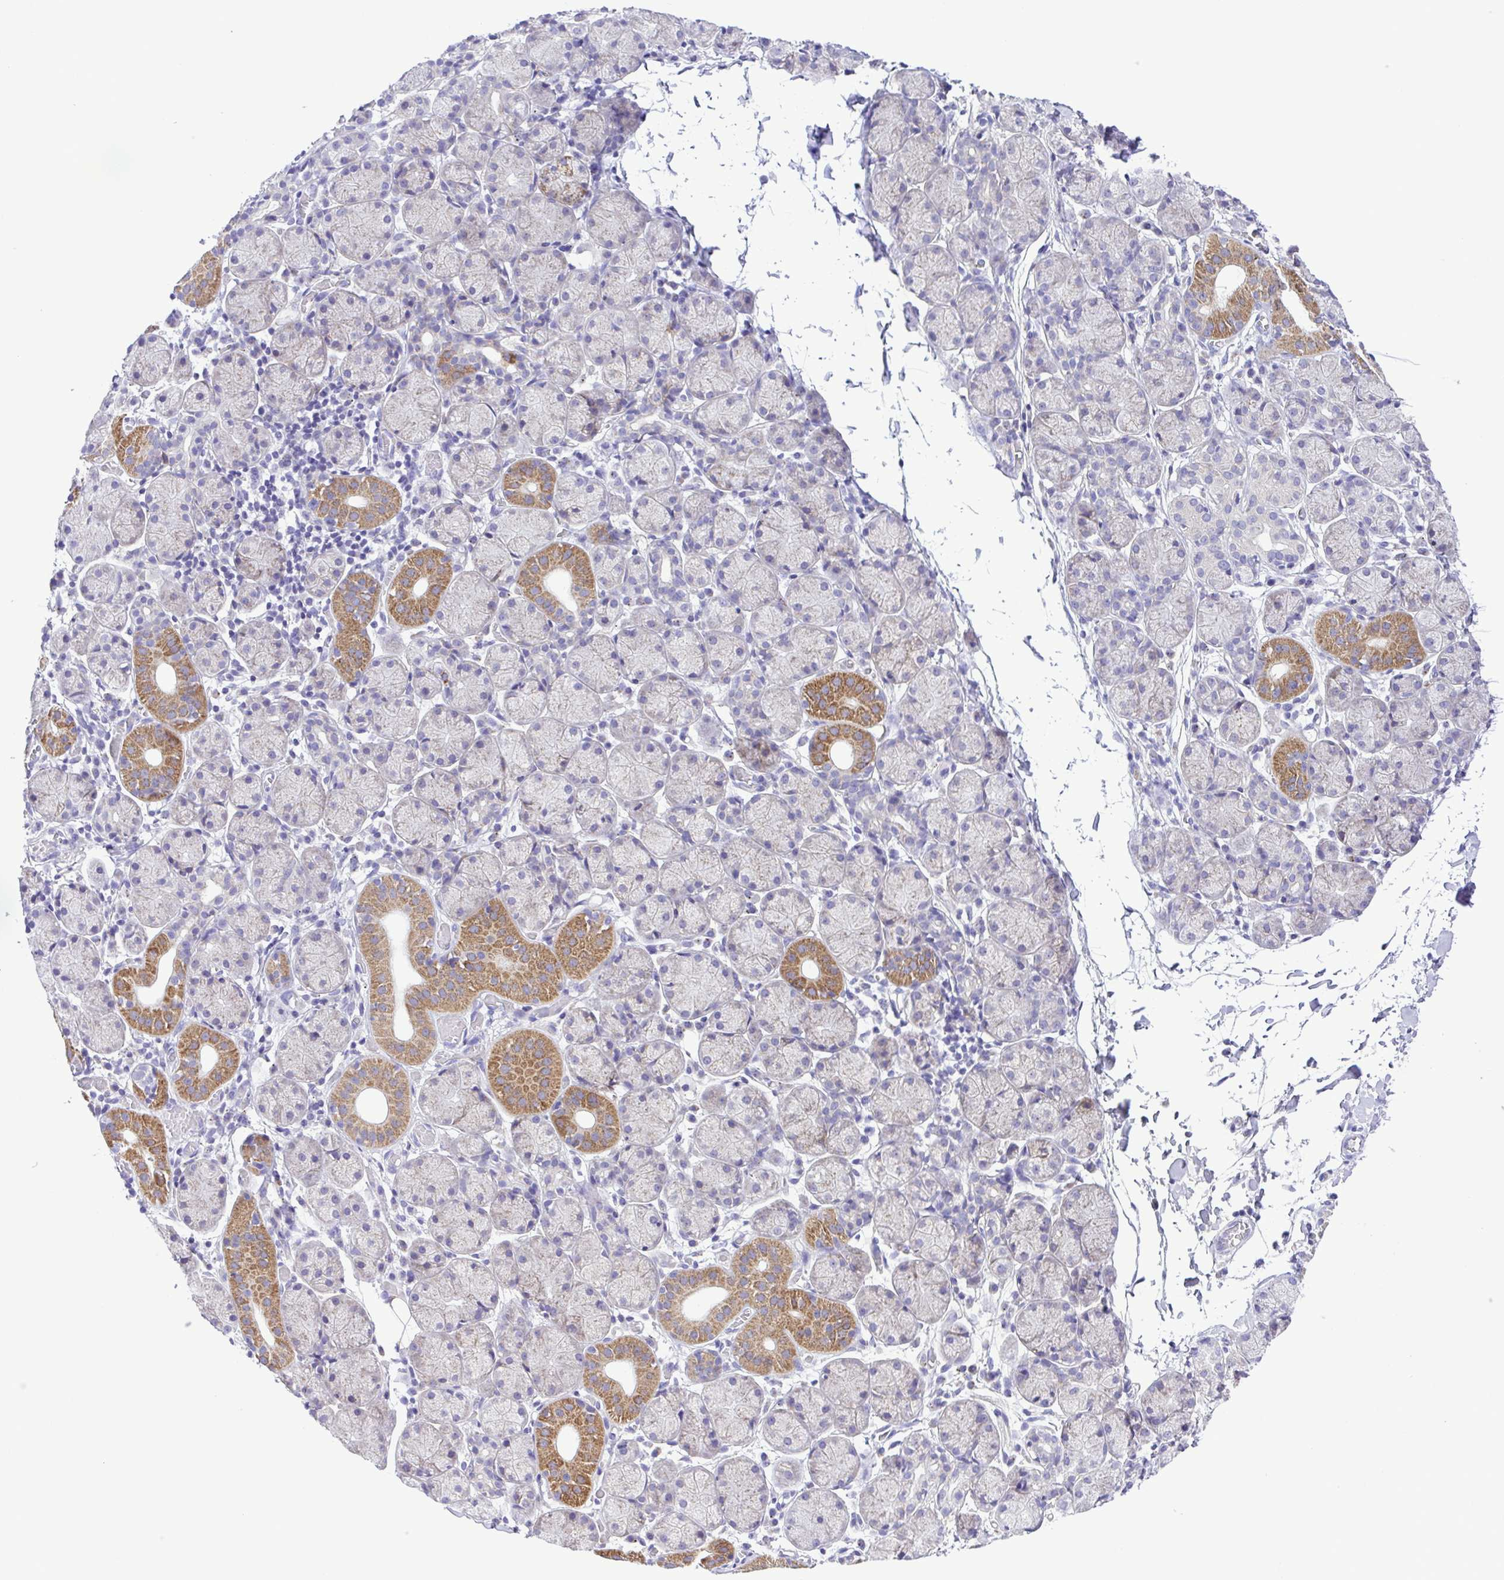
{"staining": {"intensity": "moderate", "quantity": "25%-75%", "location": "cytoplasmic/membranous"}, "tissue": "salivary gland", "cell_type": "Glandular cells", "image_type": "normal", "snomed": [{"axis": "morphology", "description": "Normal tissue, NOS"}, {"axis": "topography", "description": "Salivary gland"}], "caption": "Normal salivary gland displays moderate cytoplasmic/membranous positivity in about 25%-75% of glandular cells, visualized by immunohistochemistry. (DAB = brown stain, brightfield microscopy at high magnification).", "gene": "SYT1", "patient": {"sex": "female", "age": 24}}